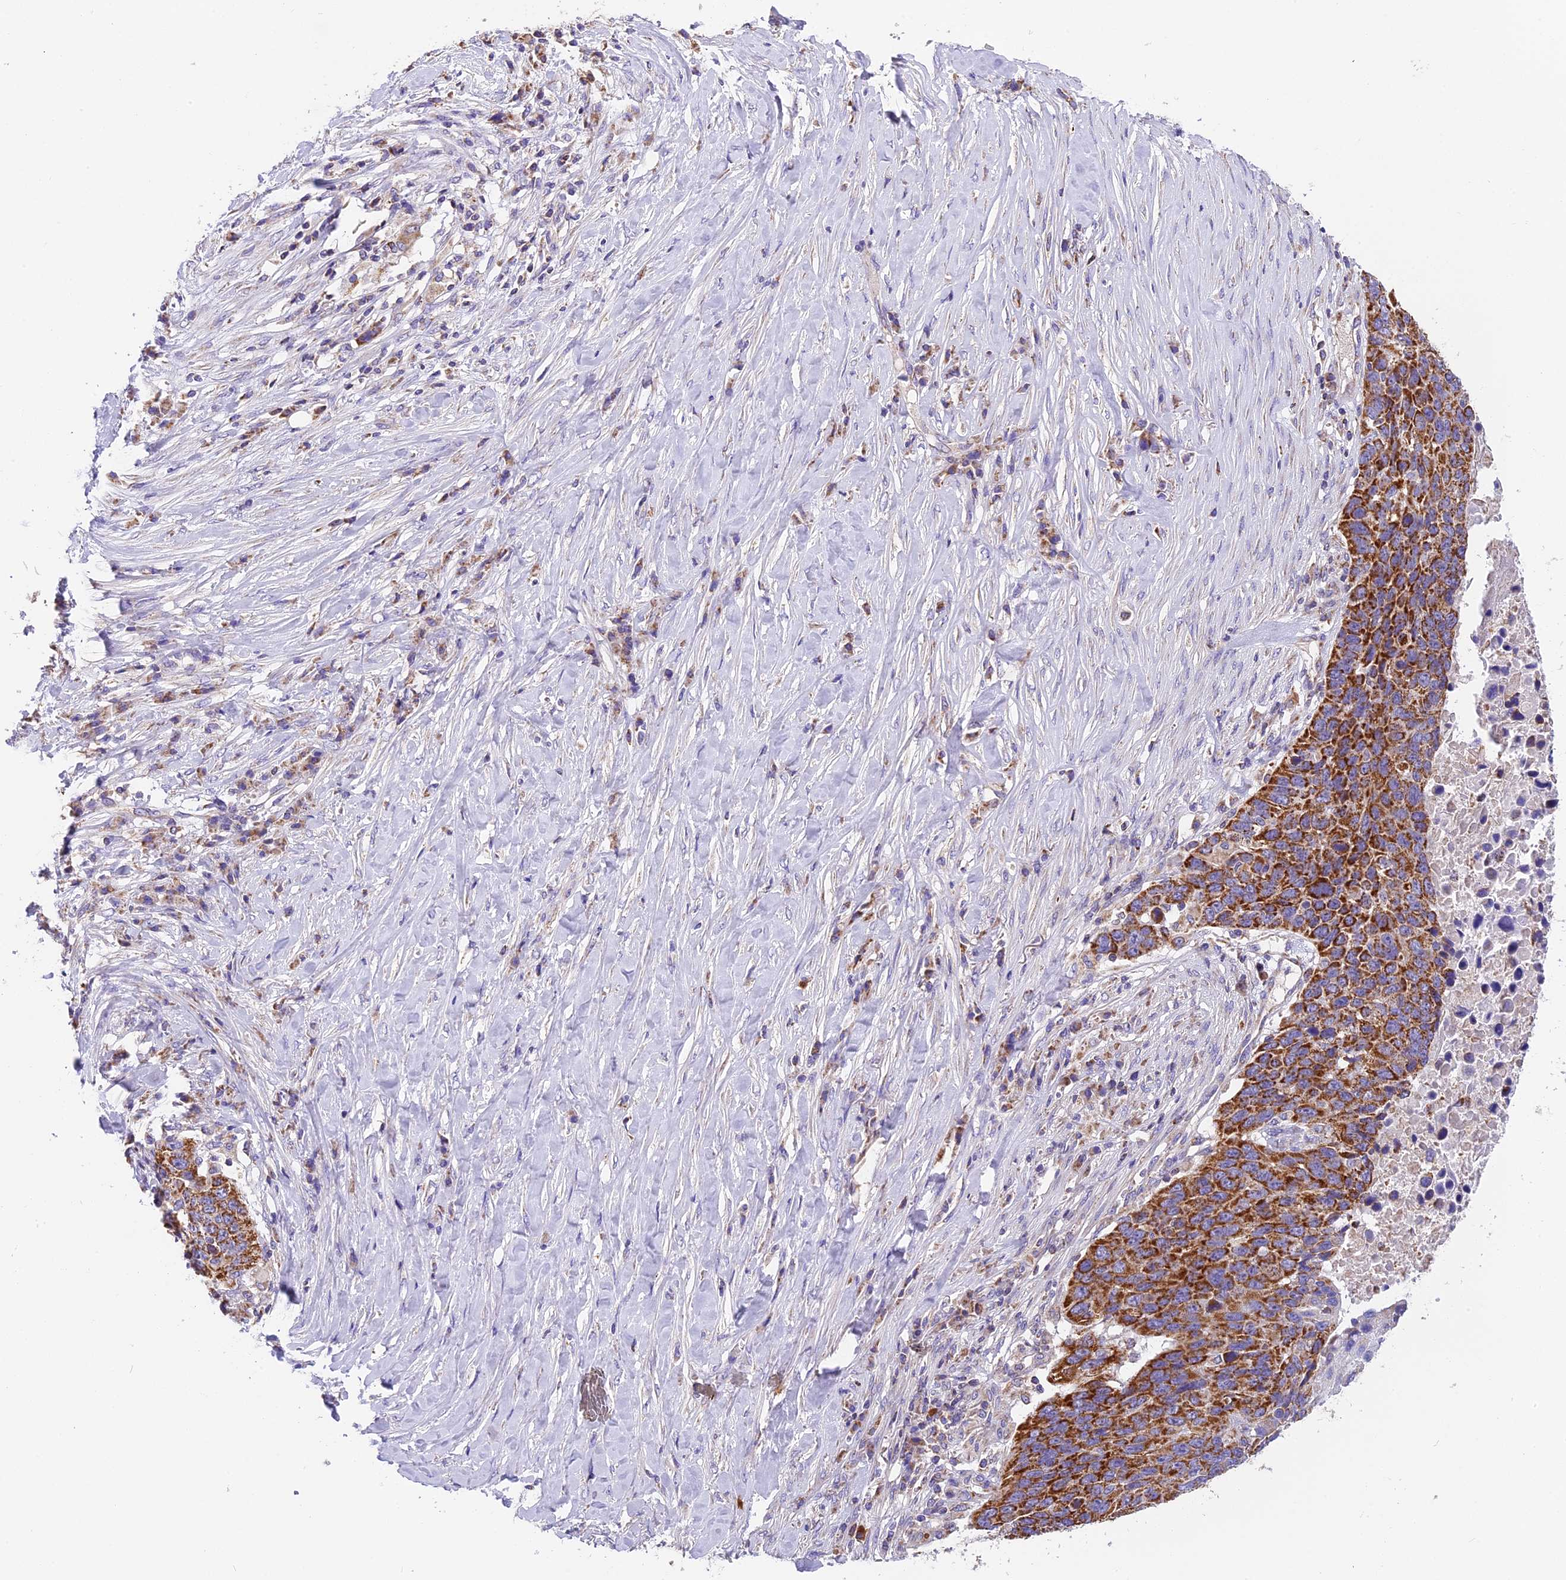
{"staining": {"intensity": "moderate", "quantity": ">75%", "location": "cytoplasmic/membranous"}, "tissue": "lung cancer", "cell_type": "Tumor cells", "image_type": "cancer", "snomed": [{"axis": "morphology", "description": "Normal tissue, NOS"}, {"axis": "morphology", "description": "Squamous cell carcinoma, NOS"}, {"axis": "topography", "description": "Lymph node"}, {"axis": "topography", "description": "Lung"}], "caption": "A medium amount of moderate cytoplasmic/membranous positivity is identified in approximately >75% of tumor cells in lung cancer (squamous cell carcinoma) tissue.", "gene": "MGME1", "patient": {"sex": "male", "age": 66}}